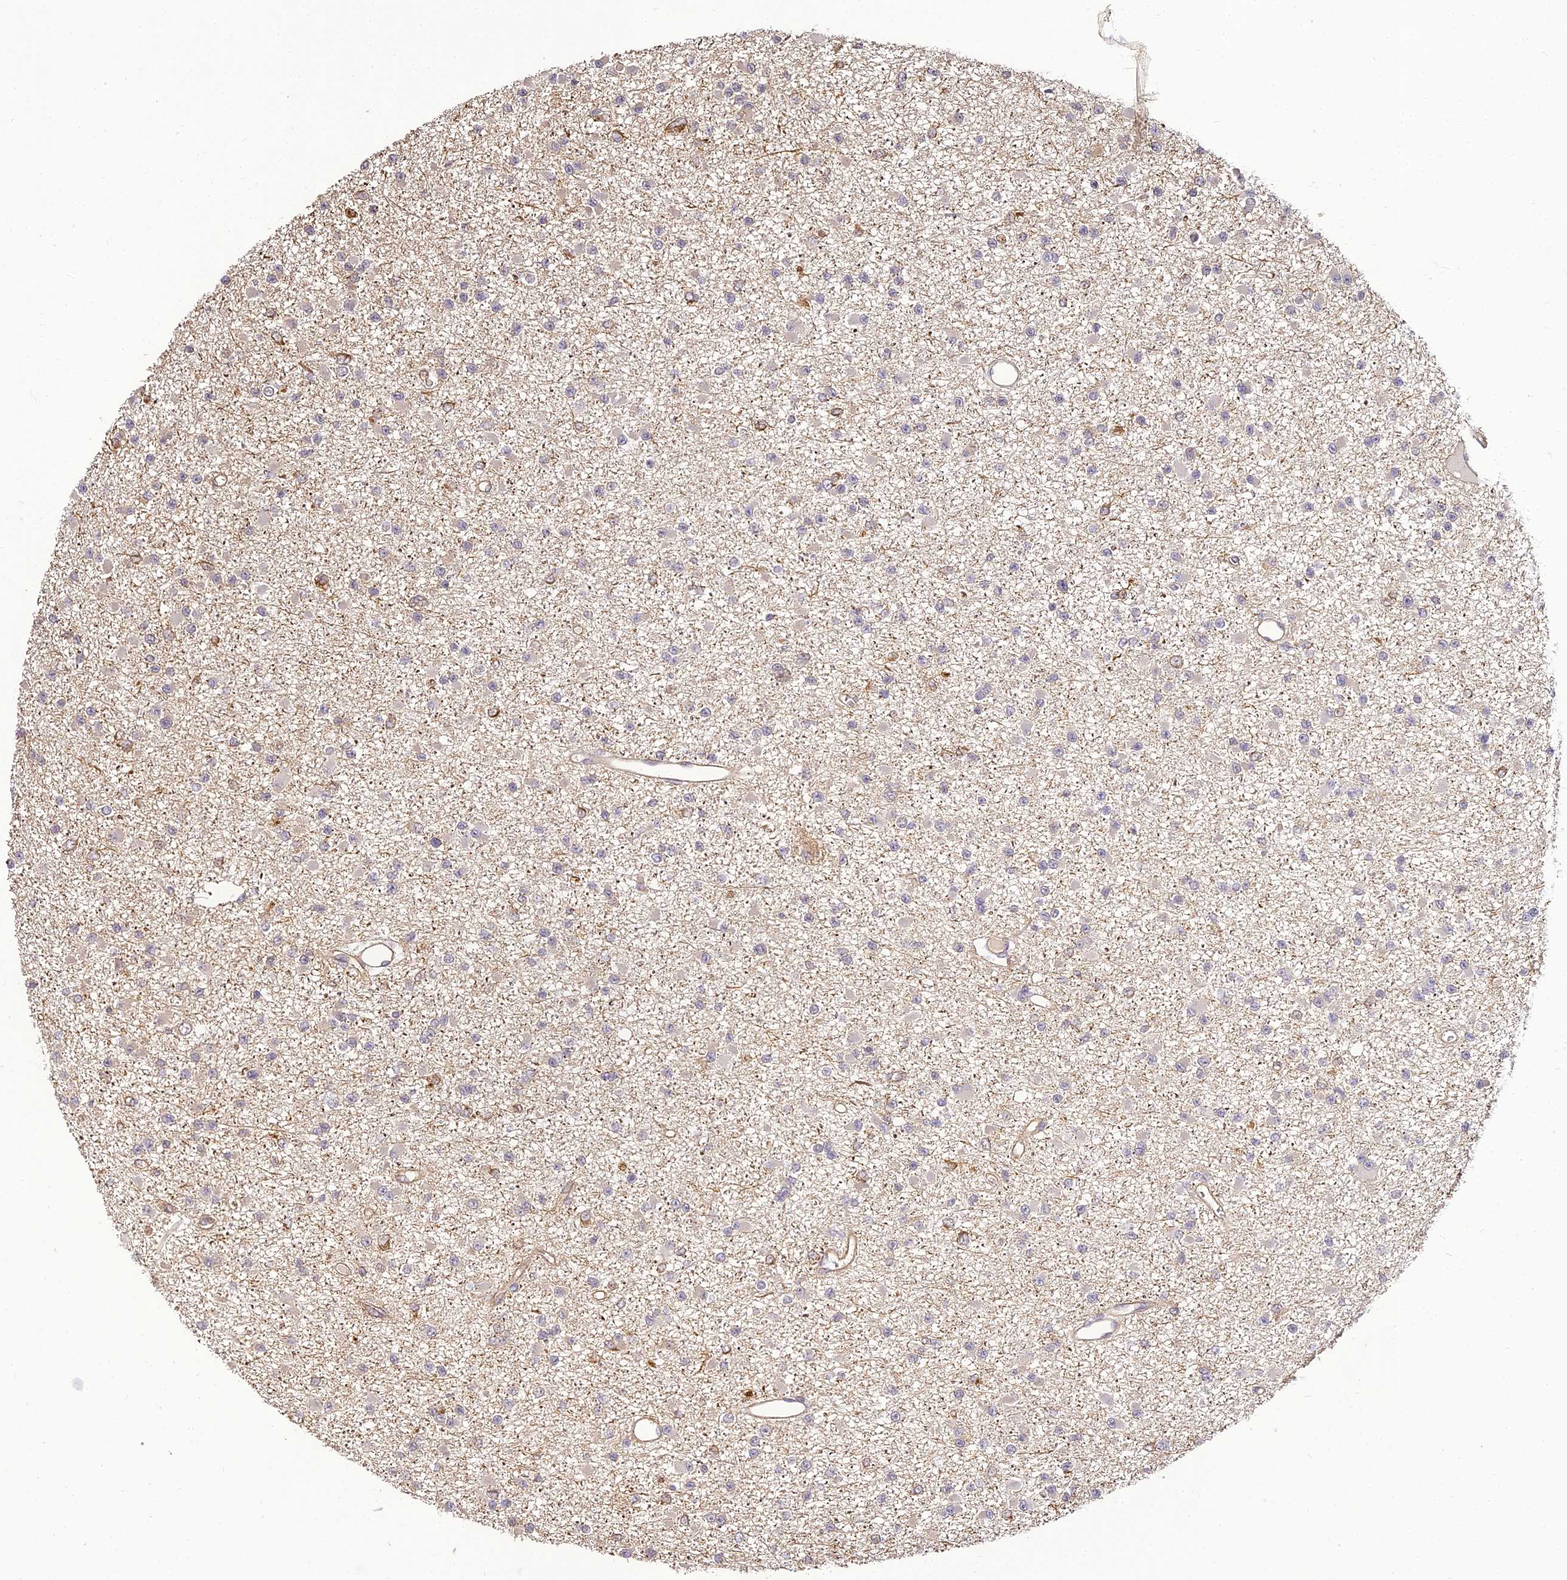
{"staining": {"intensity": "negative", "quantity": "none", "location": "none"}, "tissue": "glioma", "cell_type": "Tumor cells", "image_type": "cancer", "snomed": [{"axis": "morphology", "description": "Glioma, malignant, Low grade"}, {"axis": "topography", "description": "Brain"}], "caption": "A micrograph of glioma stained for a protein displays no brown staining in tumor cells.", "gene": "BCDIN3D", "patient": {"sex": "female", "age": 22}}